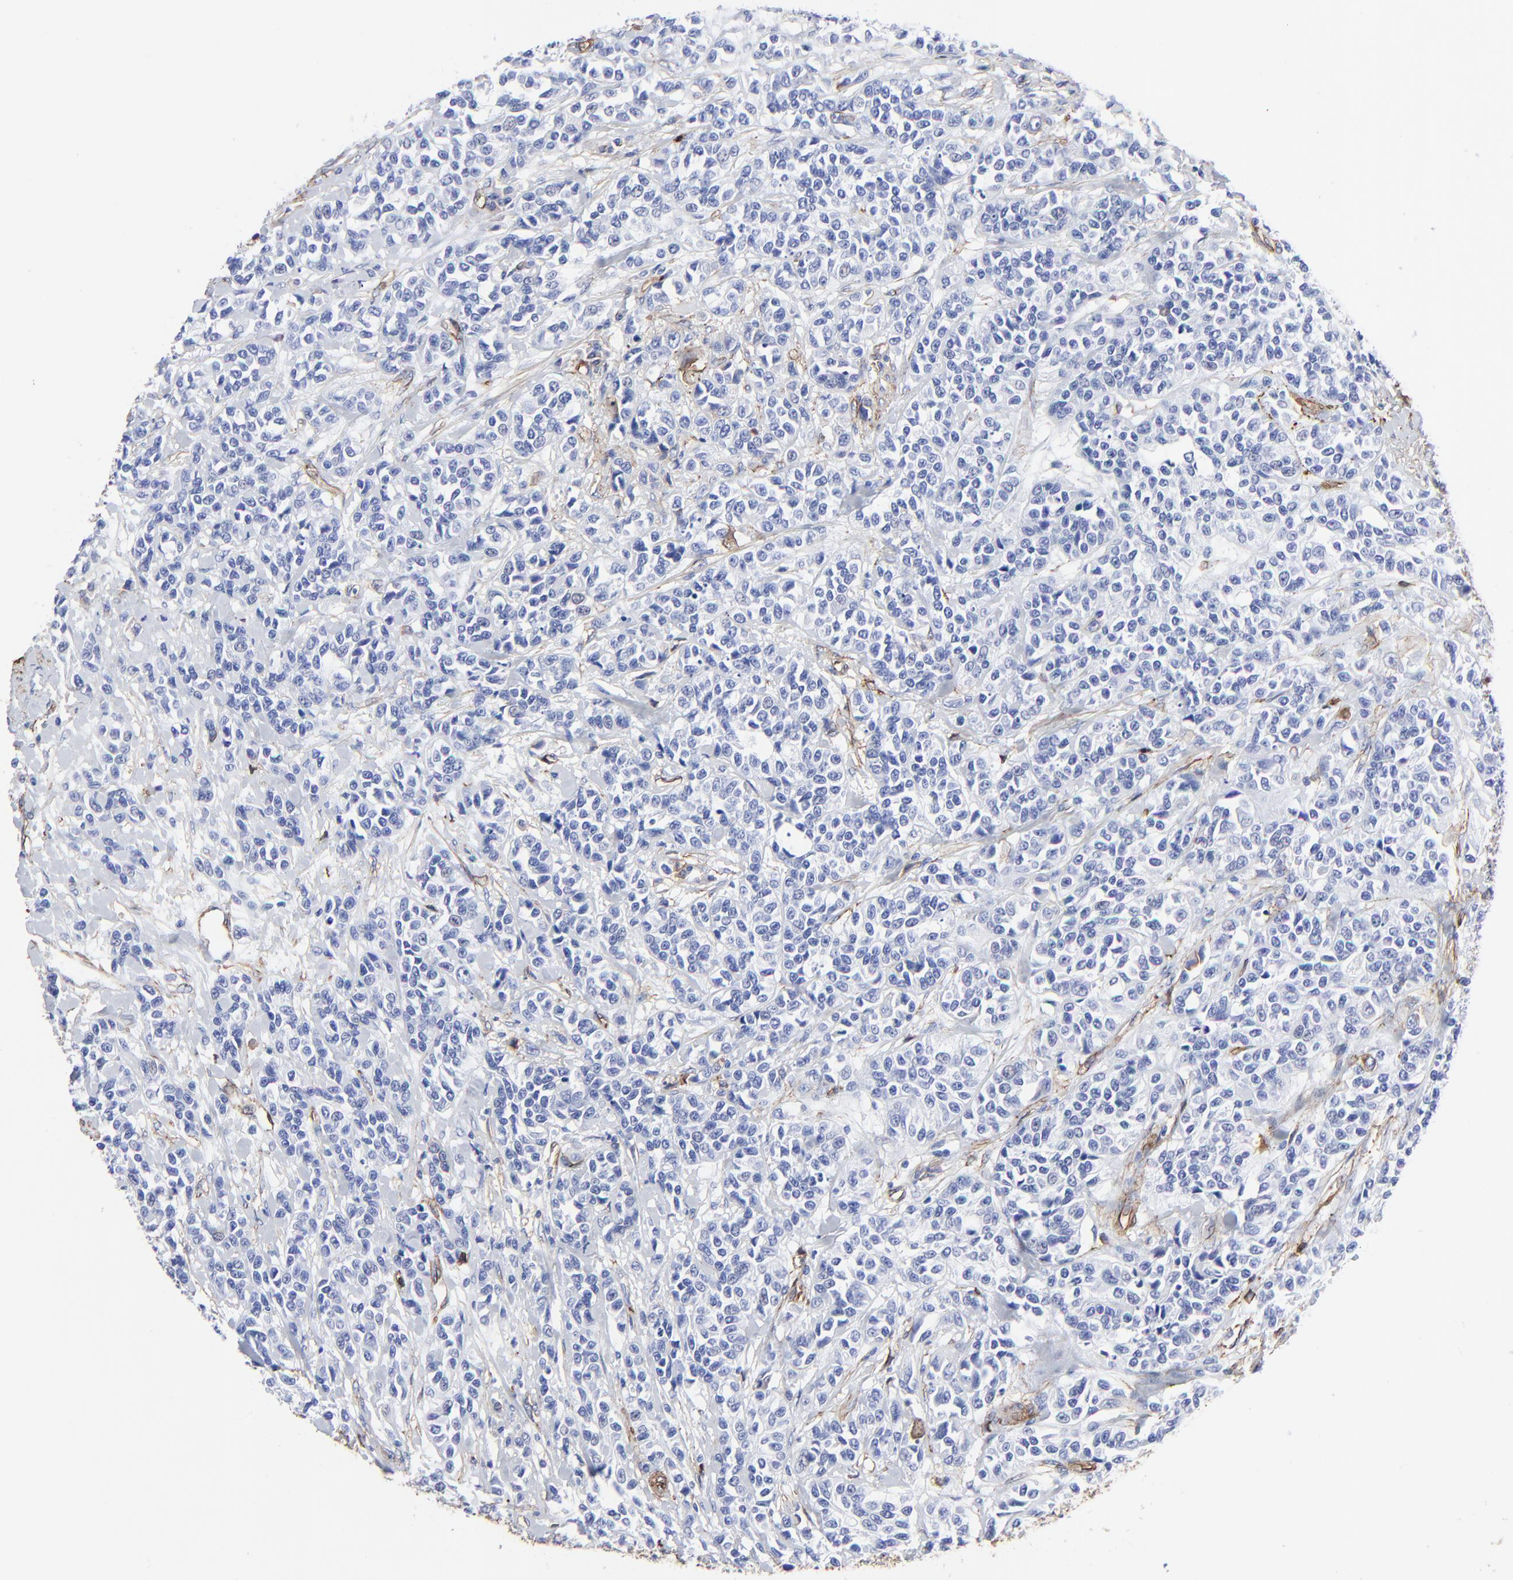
{"staining": {"intensity": "negative", "quantity": "none", "location": "none"}, "tissue": "urothelial cancer", "cell_type": "Tumor cells", "image_type": "cancer", "snomed": [{"axis": "morphology", "description": "Urothelial carcinoma, High grade"}, {"axis": "topography", "description": "Urinary bladder"}], "caption": "Immunohistochemistry (IHC) image of human urothelial carcinoma (high-grade) stained for a protein (brown), which reveals no positivity in tumor cells. (Immunohistochemistry (IHC), brightfield microscopy, high magnification).", "gene": "CAV1", "patient": {"sex": "female", "age": 81}}